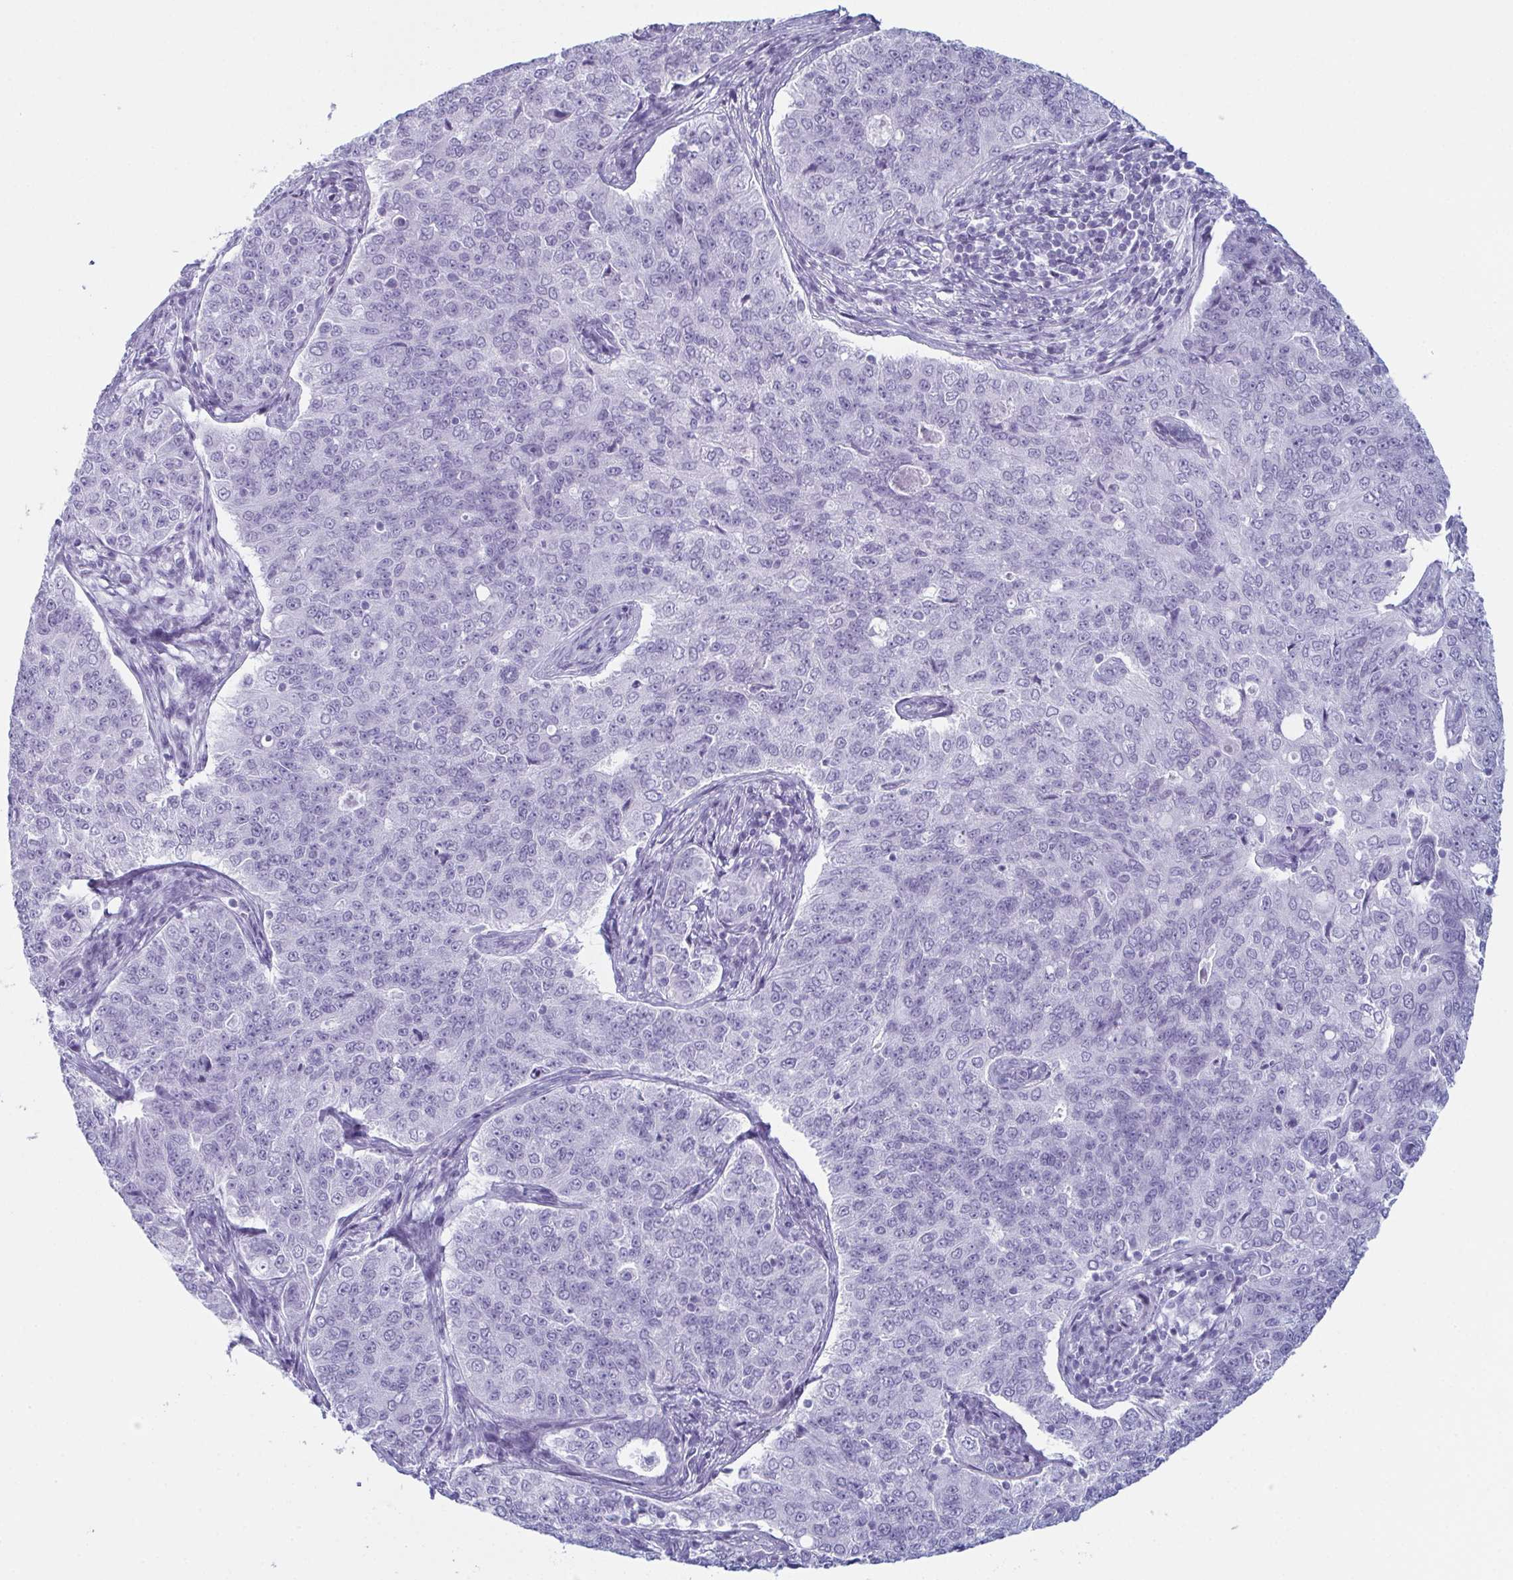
{"staining": {"intensity": "negative", "quantity": "none", "location": "none"}, "tissue": "endometrial cancer", "cell_type": "Tumor cells", "image_type": "cancer", "snomed": [{"axis": "morphology", "description": "Adenocarcinoma, NOS"}, {"axis": "topography", "description": "Endometrium"}], "caption": "The immunohistochemistry photomicrograph has no significant expression in tumor cells of endometrial cancer (adenocarcinoma) tissue. Brightfield microscopy of immunohistochemistry stained with DAB (3,3'-diaminobenzidine) (brown) and hematoxylin (blue), captured at high magnification.", "gene": "ENKUR", "patient": {"sex": "female", "age": 43}}